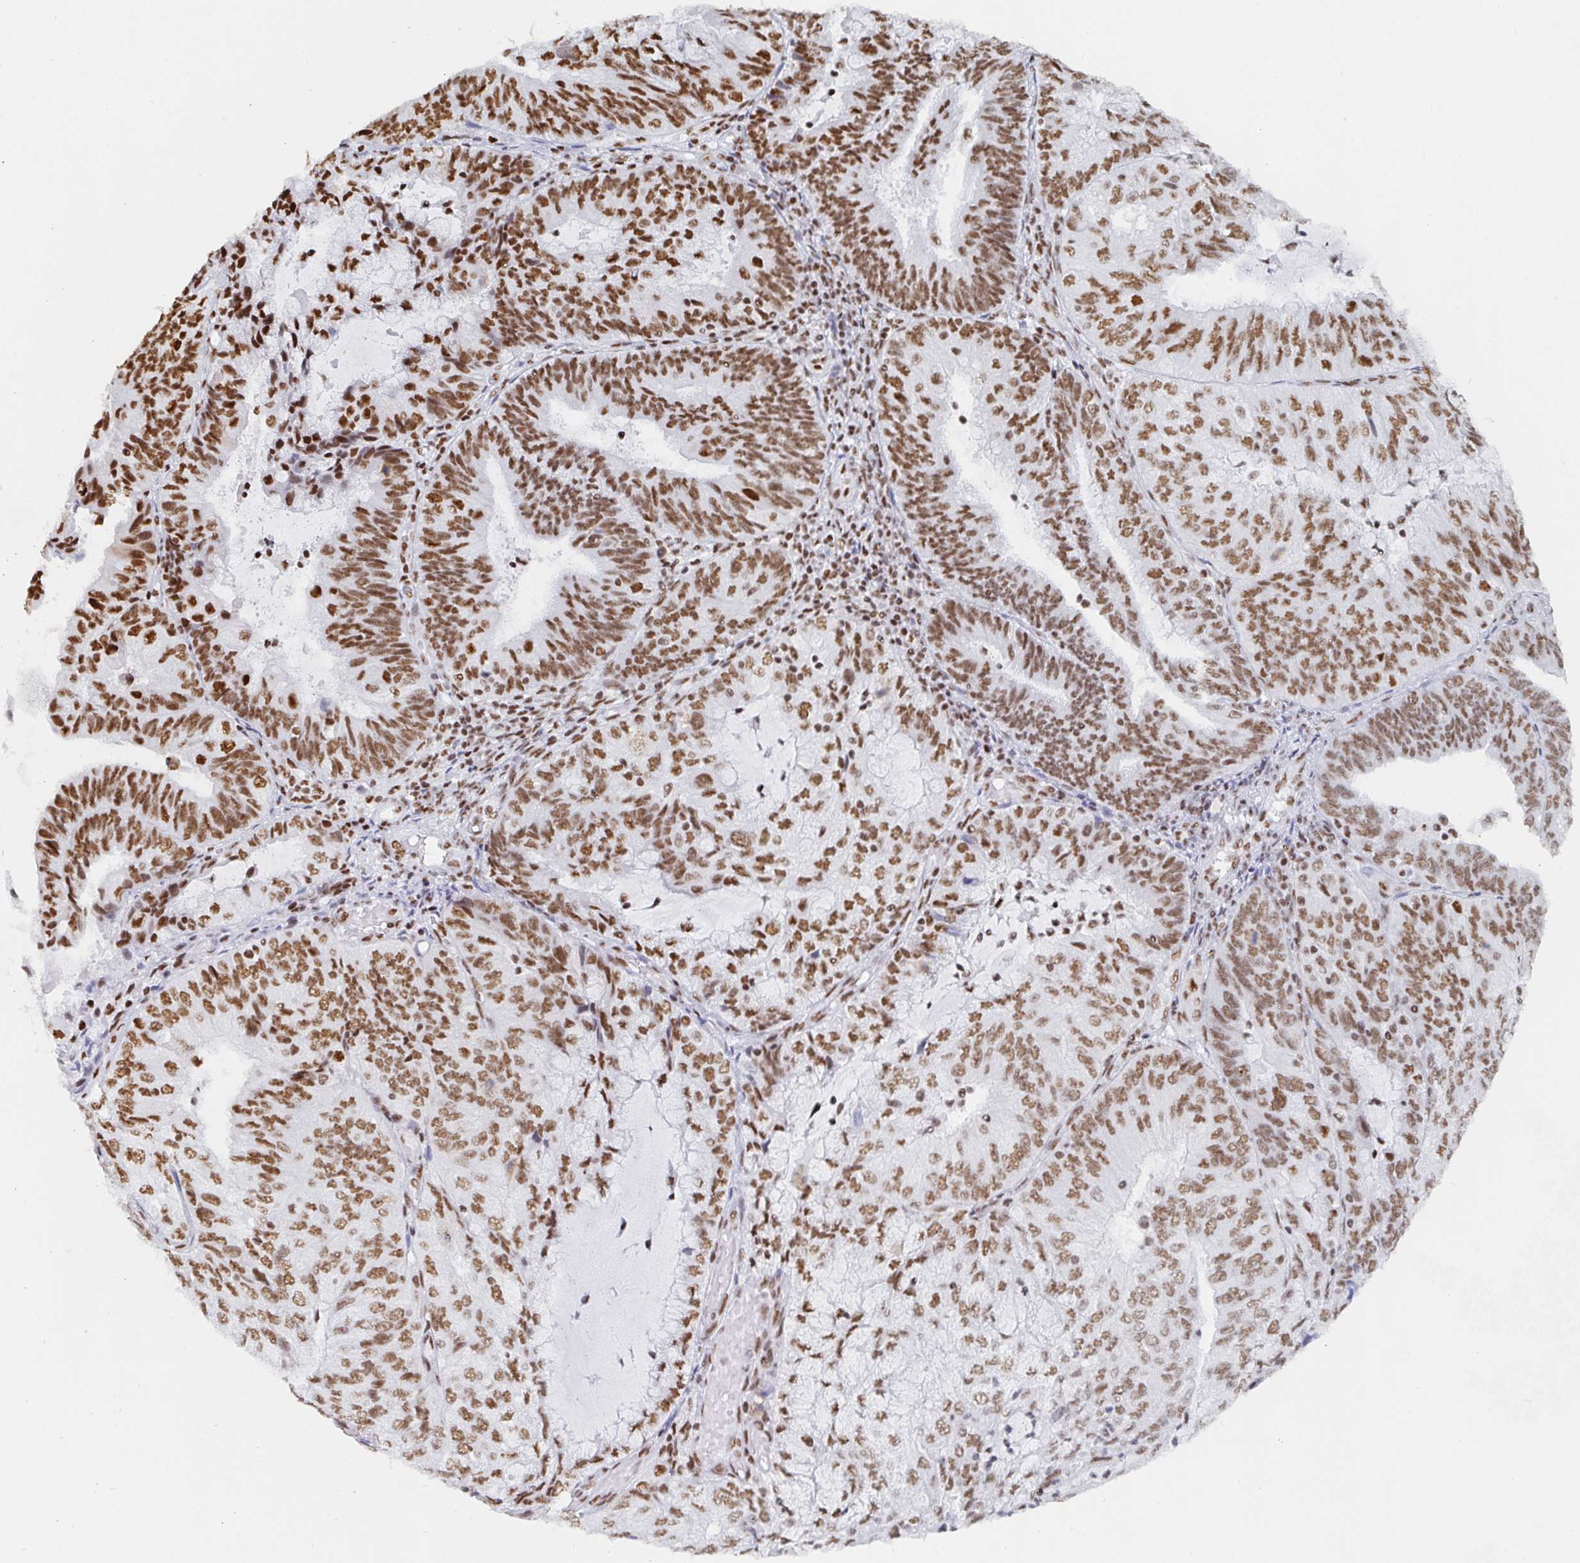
{"staining": {"intensity": "moderate", "quantity": ">75%", "location": "nuclear"}, "tissue": "endometrial cancer", "cell_type": "Tumor cells", "image_type": "cancer", "snomed": [{"axis": "morphology", "description": "Adenocarcinoma, NOS"}, {"axis": "topography", "description": "Endometrium"}], "caption": "Adenocarcinoma (endometrial) tissue displays moderate nuclear positivity in about >75% of tumor cells, visualized by immunohistochemistry.", "gene": "EWSR1", "patient": {"sex": "female", "age": 81}}